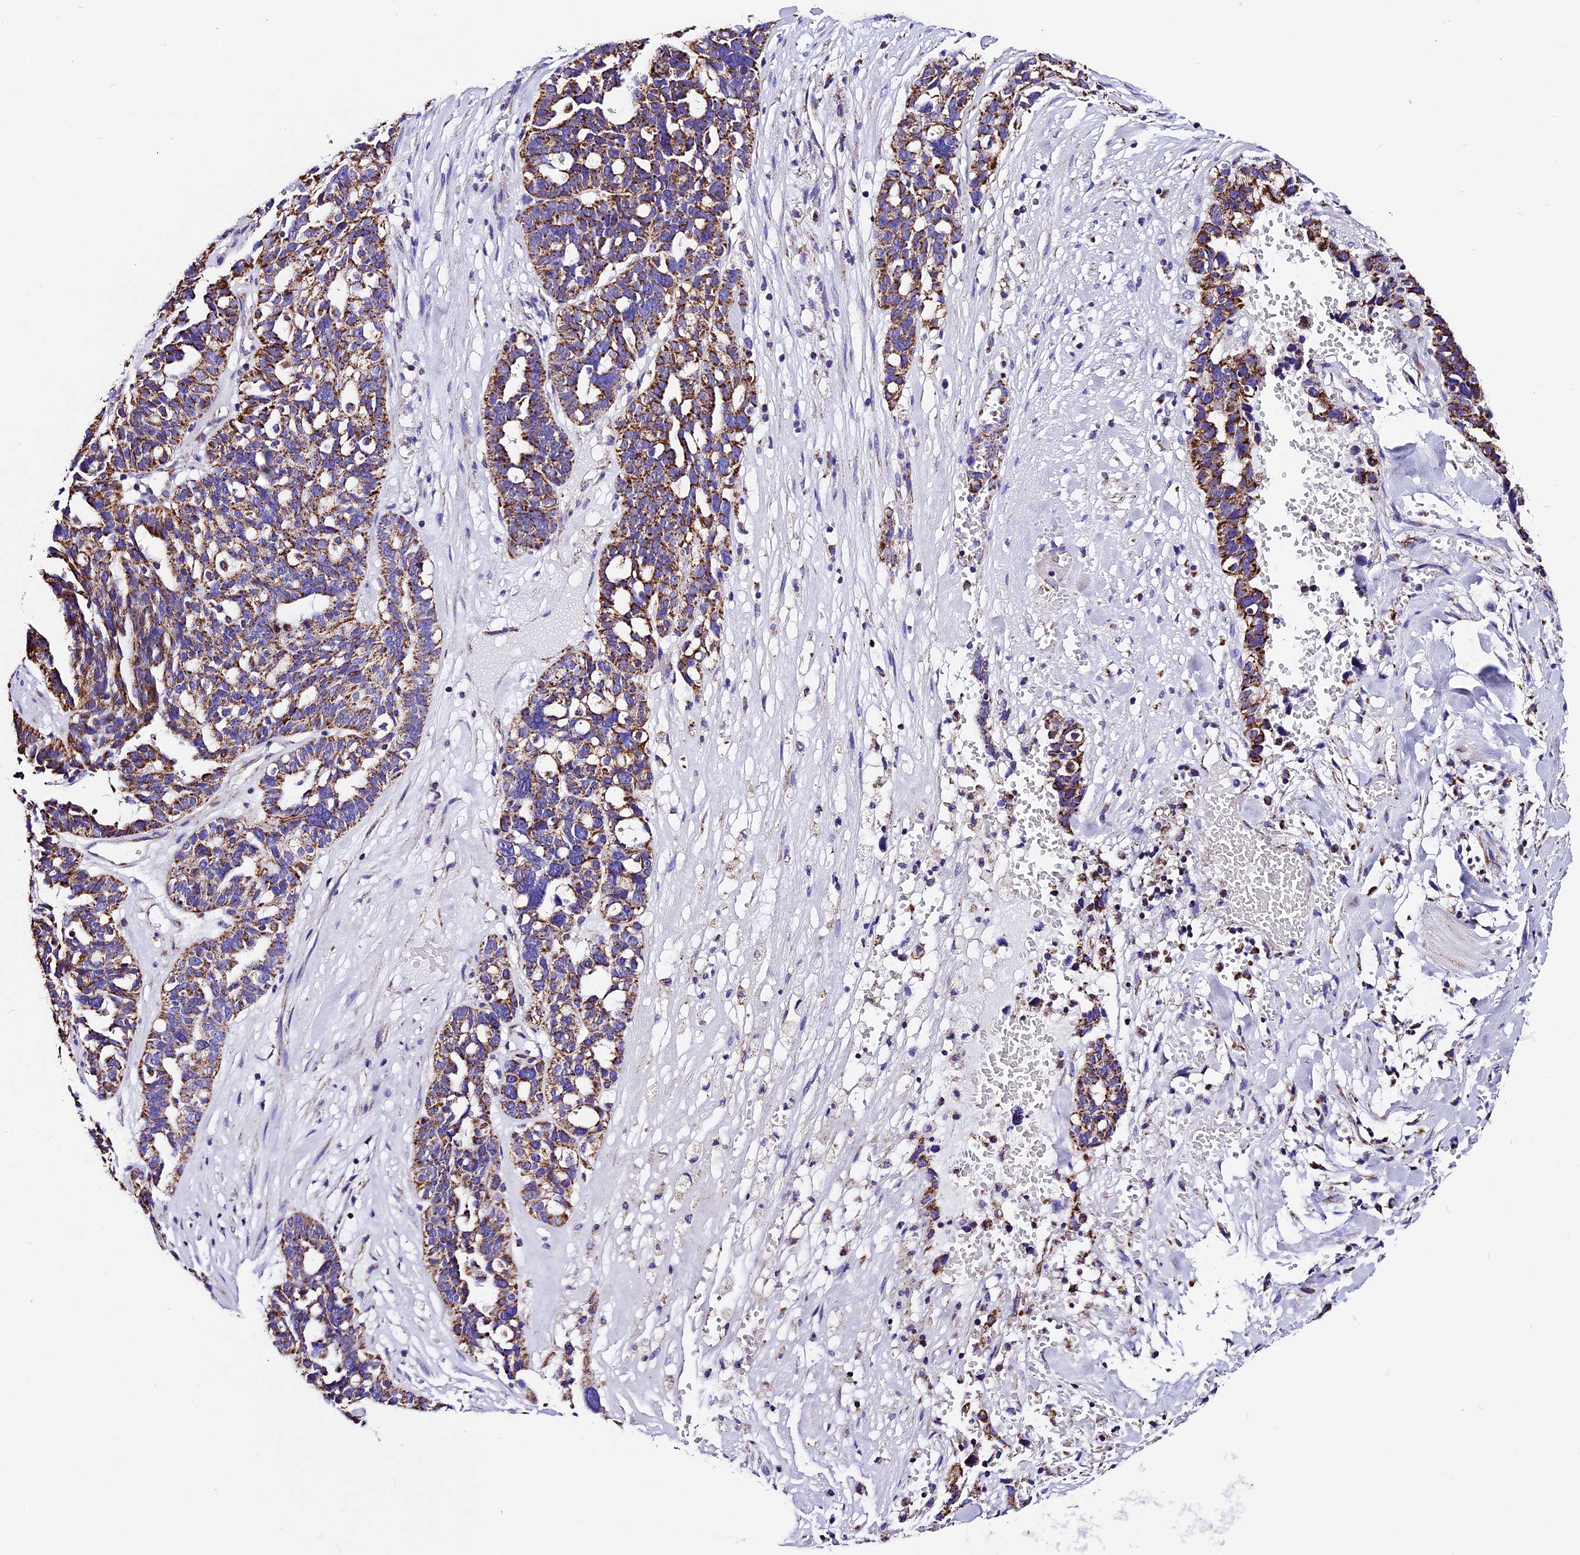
{"staining": {"intensity": "strong", "quantity": ">75%", "location": "cytoplasmic/membranous"}, "tissue": "ovarian cancer", "cell_type": "Tumor cells", "image_type": "cancer", "snomed": [{"axis": "morphology", "description": "Cystadenocarcinoma, serous, NOS"}, {"axis": "topography", "description": "Ovary"}], "caption": "High-magnification brightfield microscopy of ovarian cancer (serous cystadenocarcinoma) stained with DAB (3,3'-diaminobenzidine) (brown) and counterstained with hematoxylin (blue). tumor cells exhibit strong cytoplasmic/membranous expression is appreciated in about>75% of cells. The staining was performed using DAB (3,3'-diaminobenzidine) to visualize the protein expression in brown, while the nuclei were stained in blue with hematoxylin (Magnification: 20x).", "gene": "DCAF5", "patient": {"sex": "female", "age": 59}}